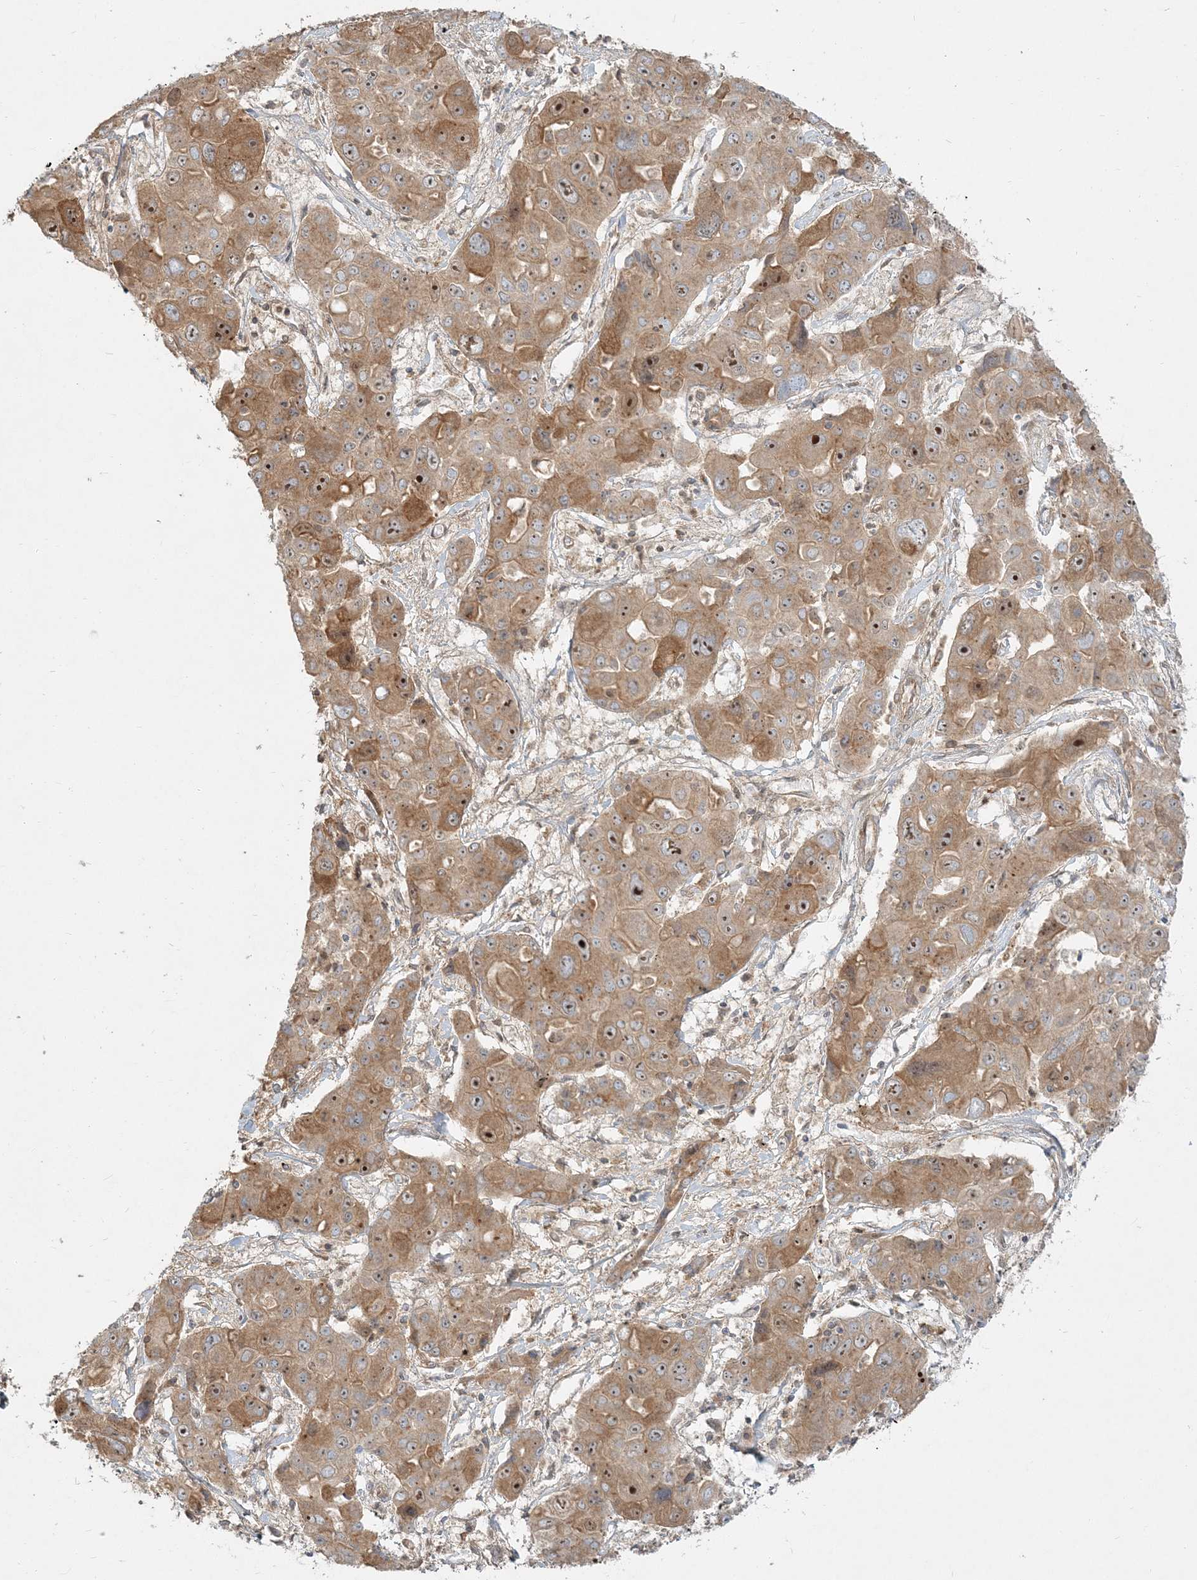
{"staining": {"intensity": "strong", "quantity": ">75%", "location": "cytoplasmic/membranous,nuclear"}, "tissue": "liver cancer", "cell_type": "Tumor cells", "image_type": "cancer", "snomed": [{"axis": "morphology", "description": "Cholangiocarcinoma"}, {"axis": "topography", "description": "Liver"}], "caption": "IHC histopathology image of neoplastic tissue: liver cancer stained using IHC displays high levels of strong protein expression localized specifically in the cytoplasmic/membranous and nuclear of tumor cells, appearing as a cytoplasmic/membranous and nuclear brown color.", "gene": "AP1AR", "patient": {"sex": "male", "age": 67}}